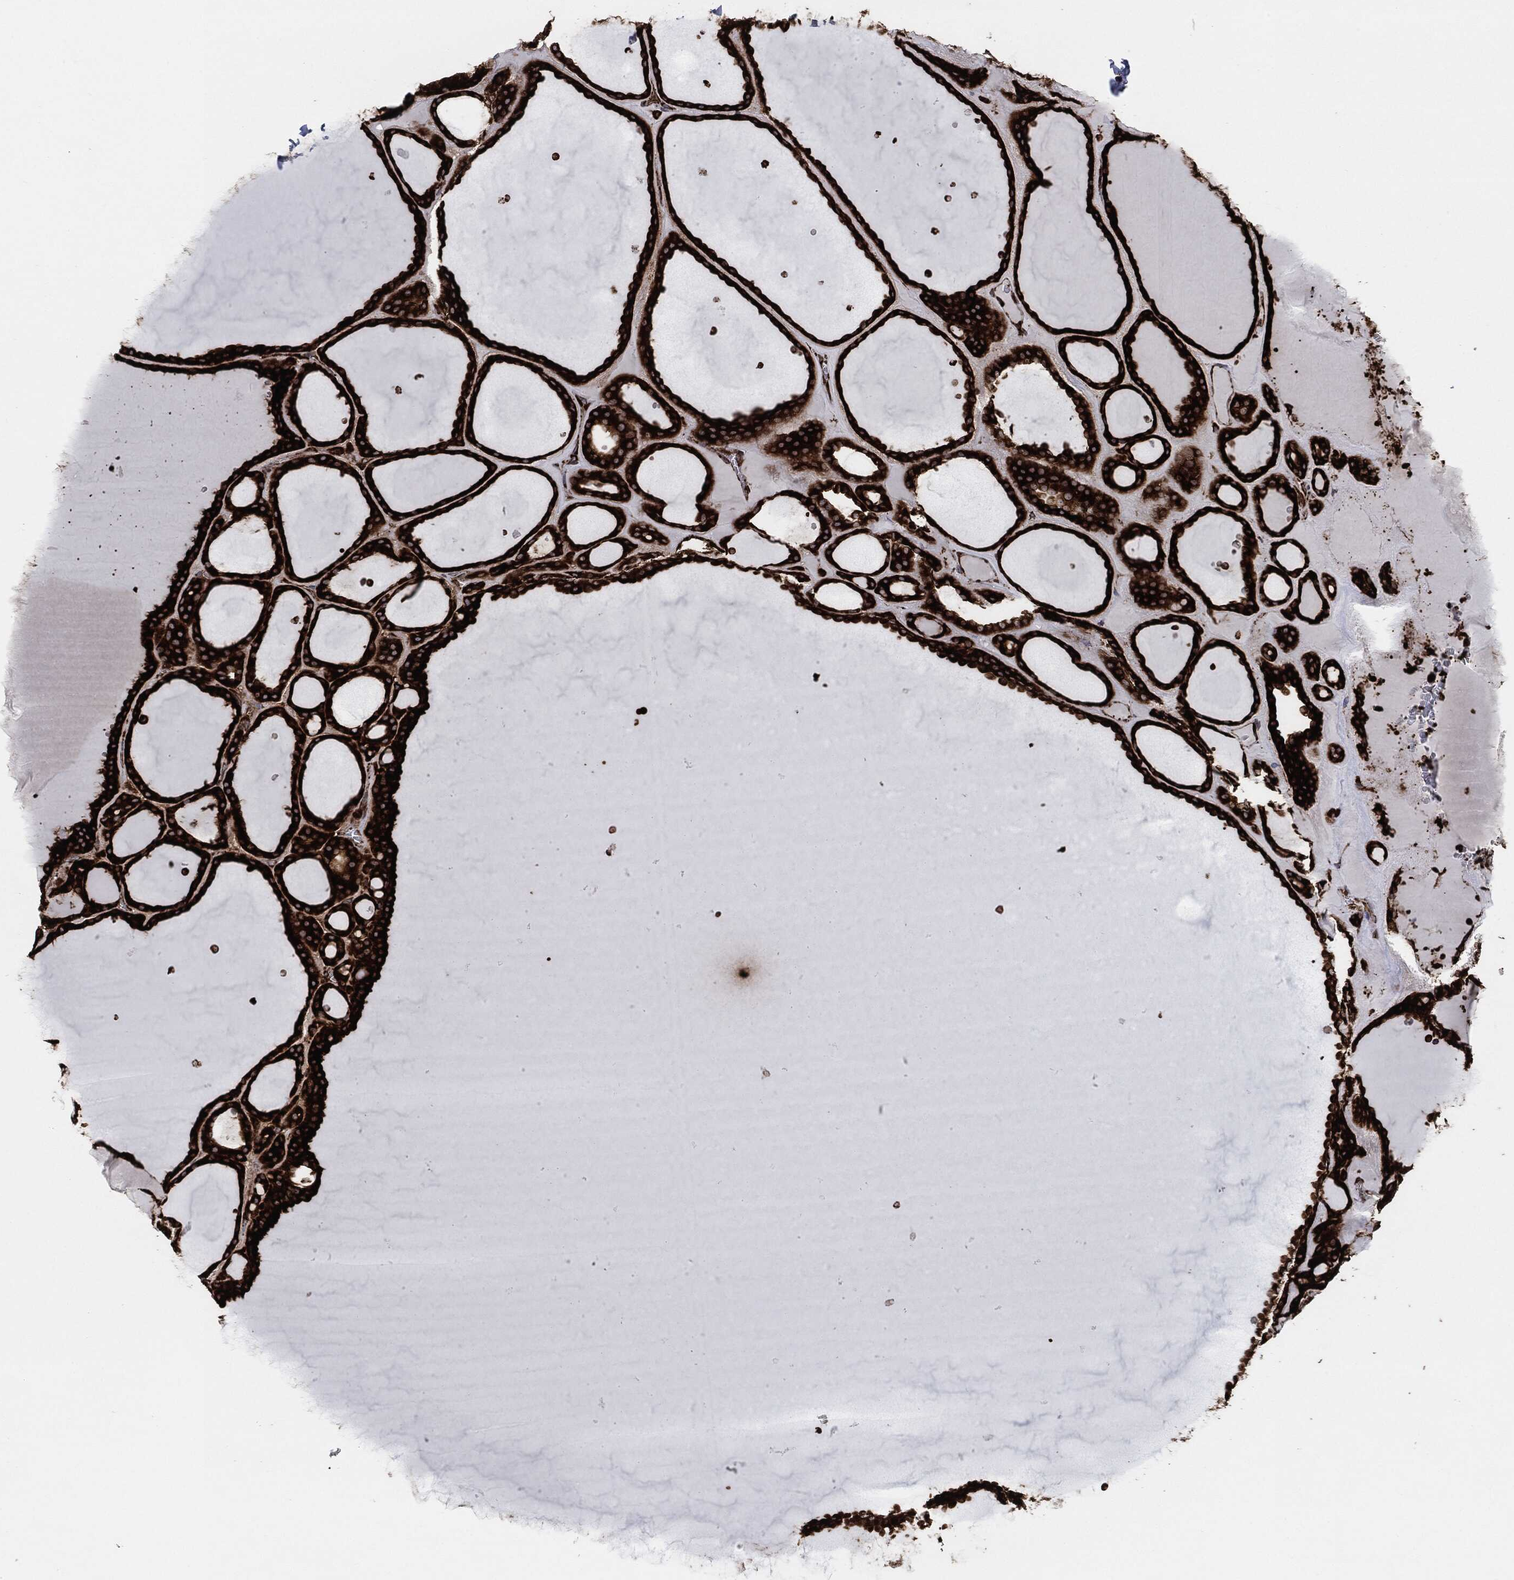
{"staining": {"intensity": "strong", "quantity": ">75%", "location": "cytoplasmic/membranous"}, "tissue": "thyroid gland", "cell_type": "Glandular cells", "image_type": "normal", "snomed": [{"axis": "morphology", "description": "Normal tissue, NOS"}, {"axis": "topography", "description": "Thyroid gland"}], "caption": "A brown stain labels strong cytoplasmic/membranous expression of a protein in glandular cells of unremarkable human thyroid gland.", "gene": "CALR", "patient": {"sex": "male", "age": 63}}